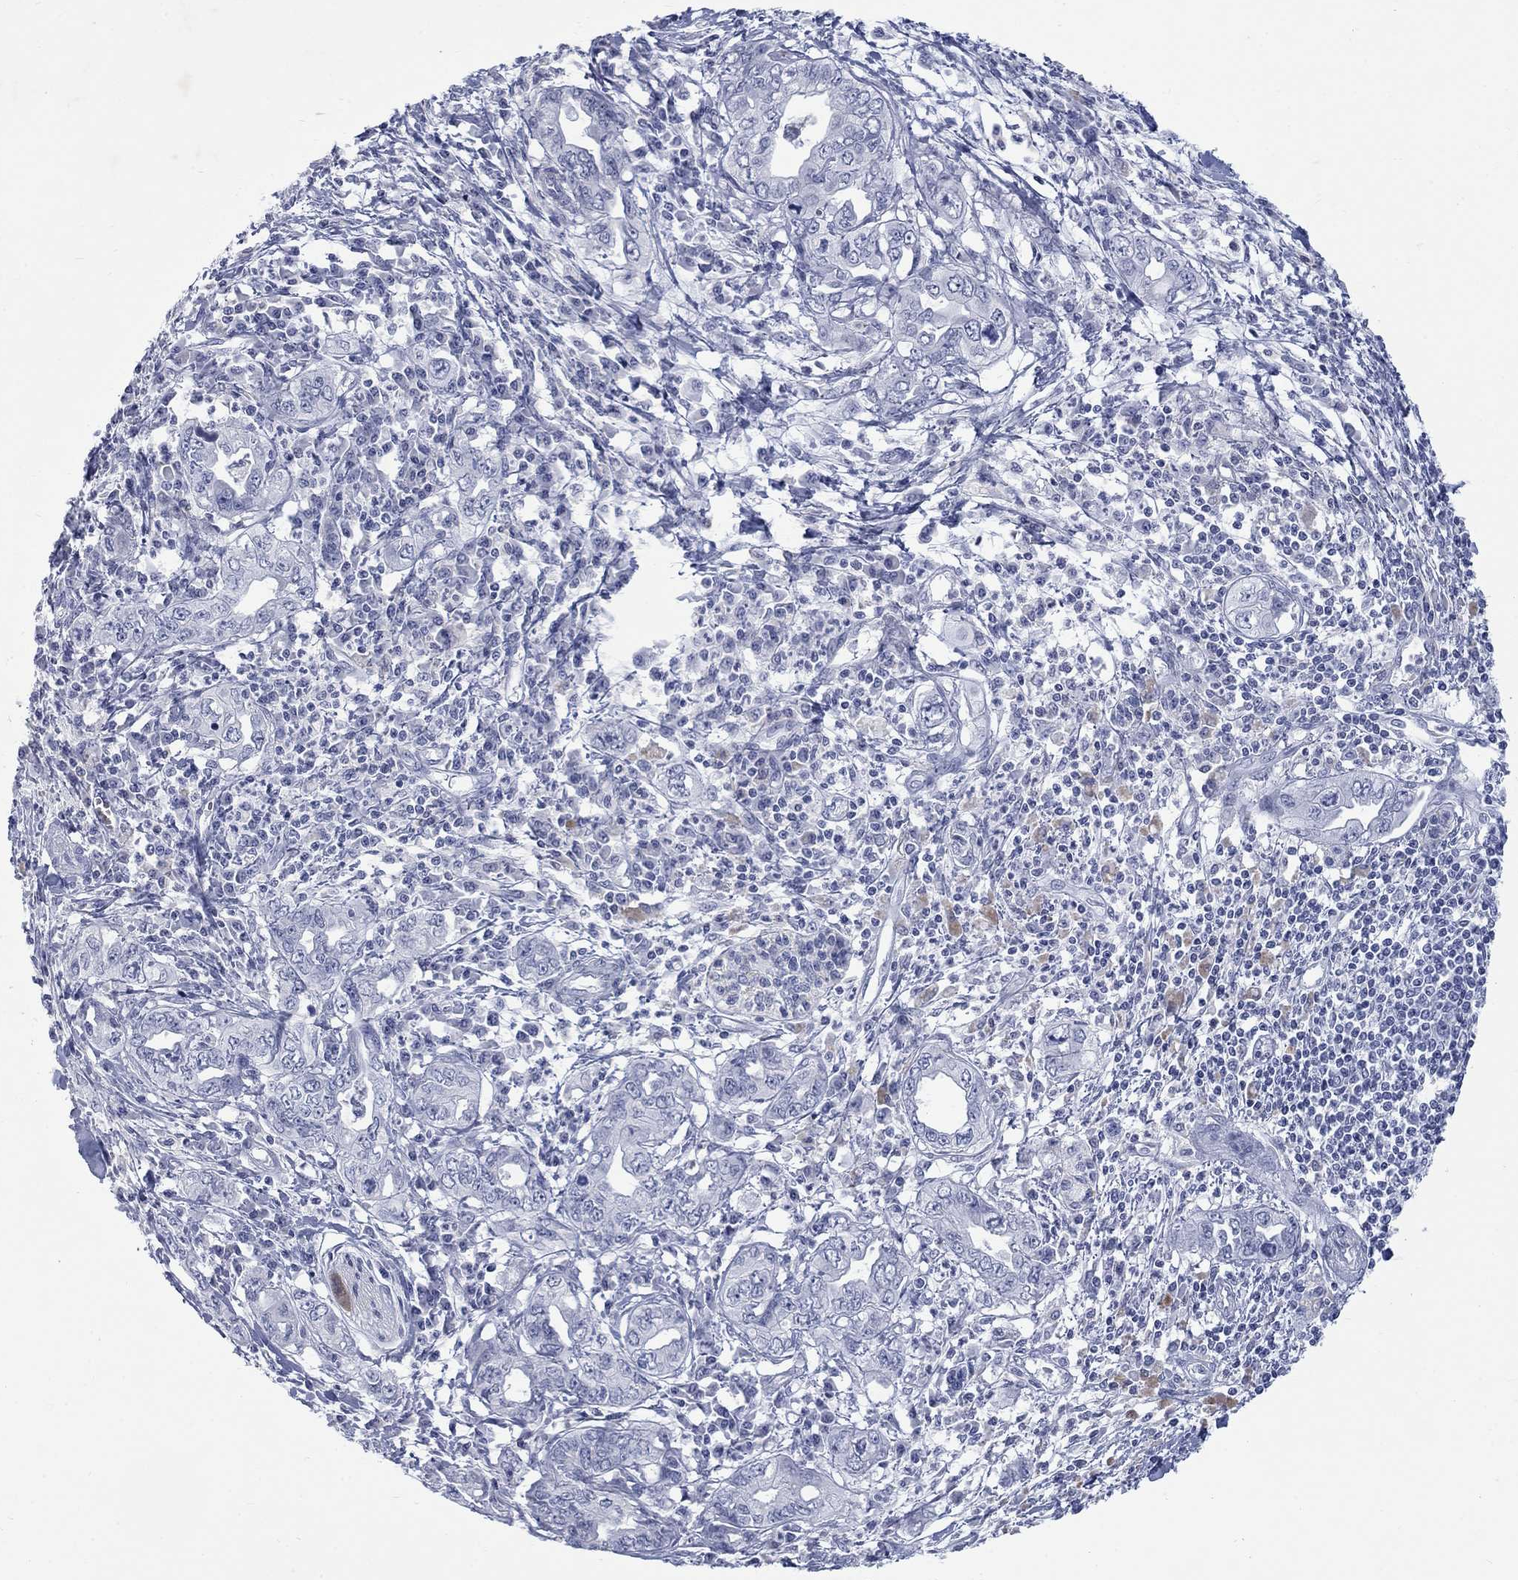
{"staining": {"intensity": "negative", "quantity": "none", "location": "none"}, "tissue": "pancreatic cancer", "cell_type": "Tumor cells", "image_type": "cancer", "snomed": [{"axis": "morphology", "description": "Adenocarcinoma, NOS"}, {"axis": "topography", "description": "Pancreas"}], "caption": "Photomicrograph shows no protein staining in tumor cells of pancreatic cancer (adenocarcinoma) tissue.", "gene": "RFTN2", "patient": {"sex": "male", "age": 68}}